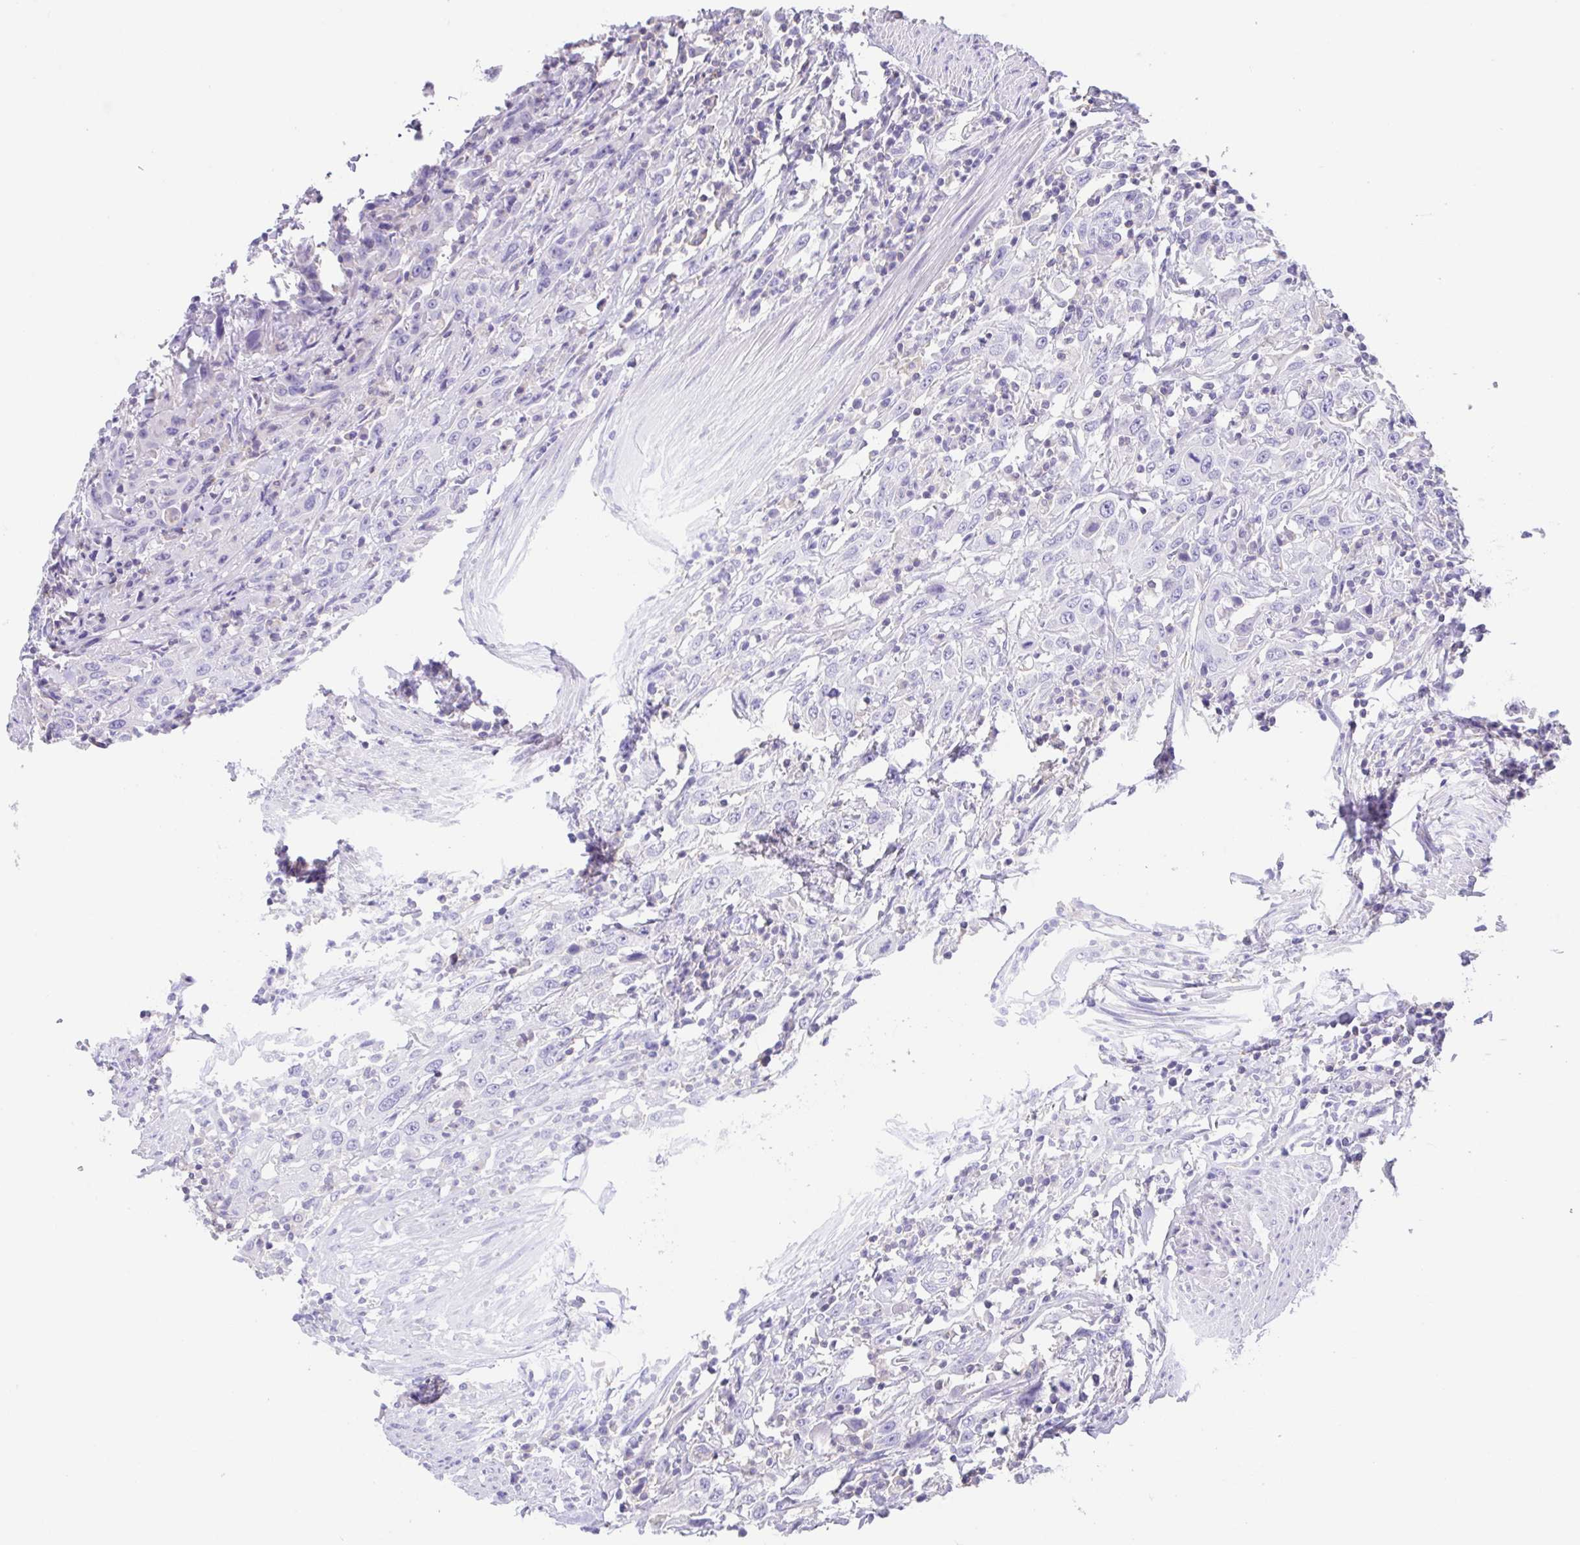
{"staining": {"intensity": "negative", "quantity": "none", "location": "none"}, "tissue": "urothelial cancer", "cell_type": "Tumor cells", "image_type": "cancer", "snomed": [{"axis": "morphology", "description": "Urothelial carcinoma, High grade"}, {"axis": "topography", "description": "Urinary bladder"}], "caption": "Protein analysis of urothelial cancer exhibits no significant positivity in tumor cells.", "gene": "ARPP21", "patient": {"sex": "male", "age": 61}}